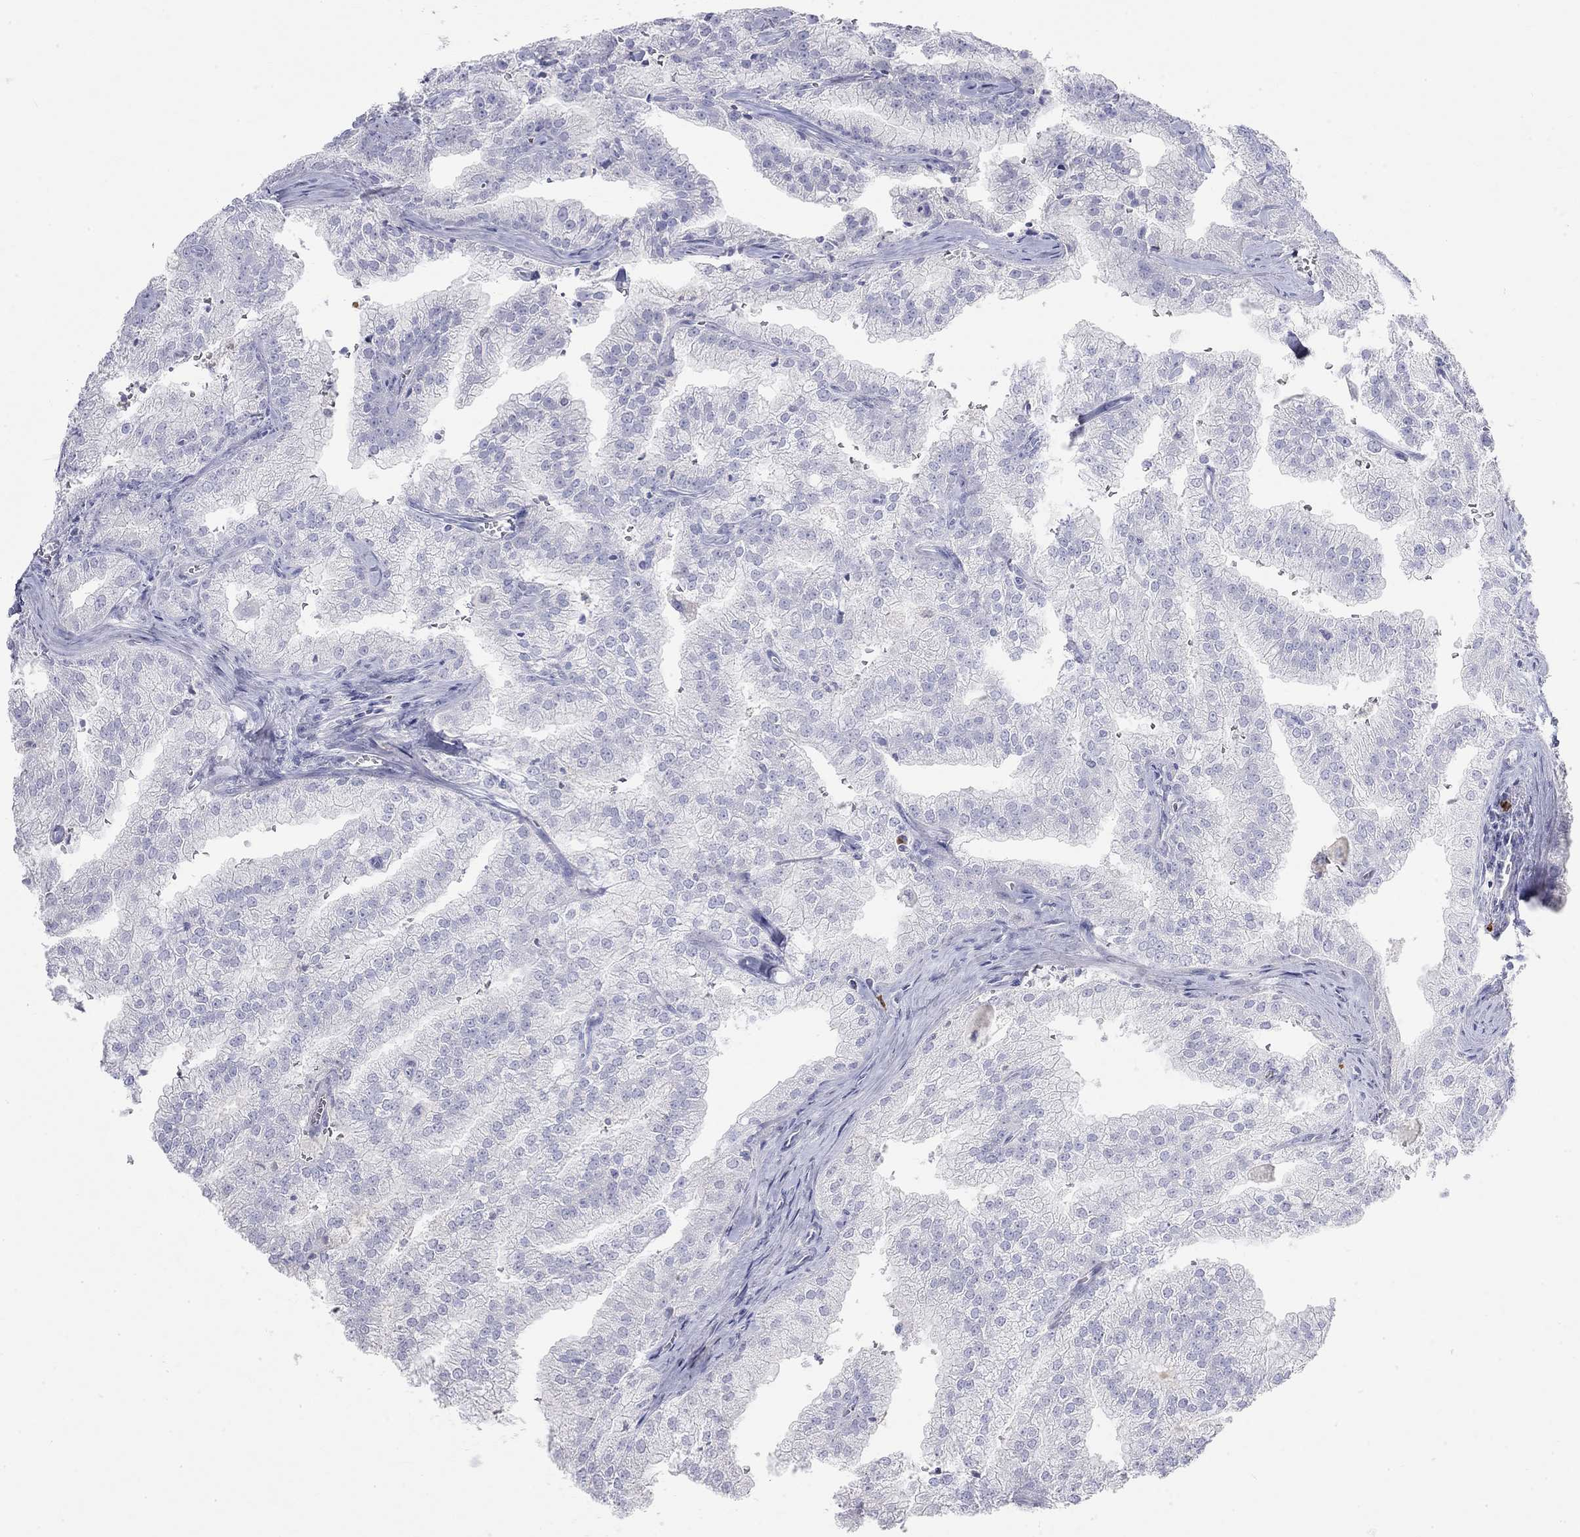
{"staining": {"intensity": "negative", "quantity": "none", "location": "none"}, "tissue": "prostate cancer", "cell_type": "Tumor cells", "image_type": "cancer", "snomed": [{"axis": "morphology", "description": "Adenocarcinoma, NOS"}, {"axis": "topography", "description": "Prostate"}], "caption": "A histopathology image of human prostate cancer (adenocarcinoma) is negative for staining in tumor cells.", "gene": "PHOX2B", "patient": {"sex": "male", "age": 70}}